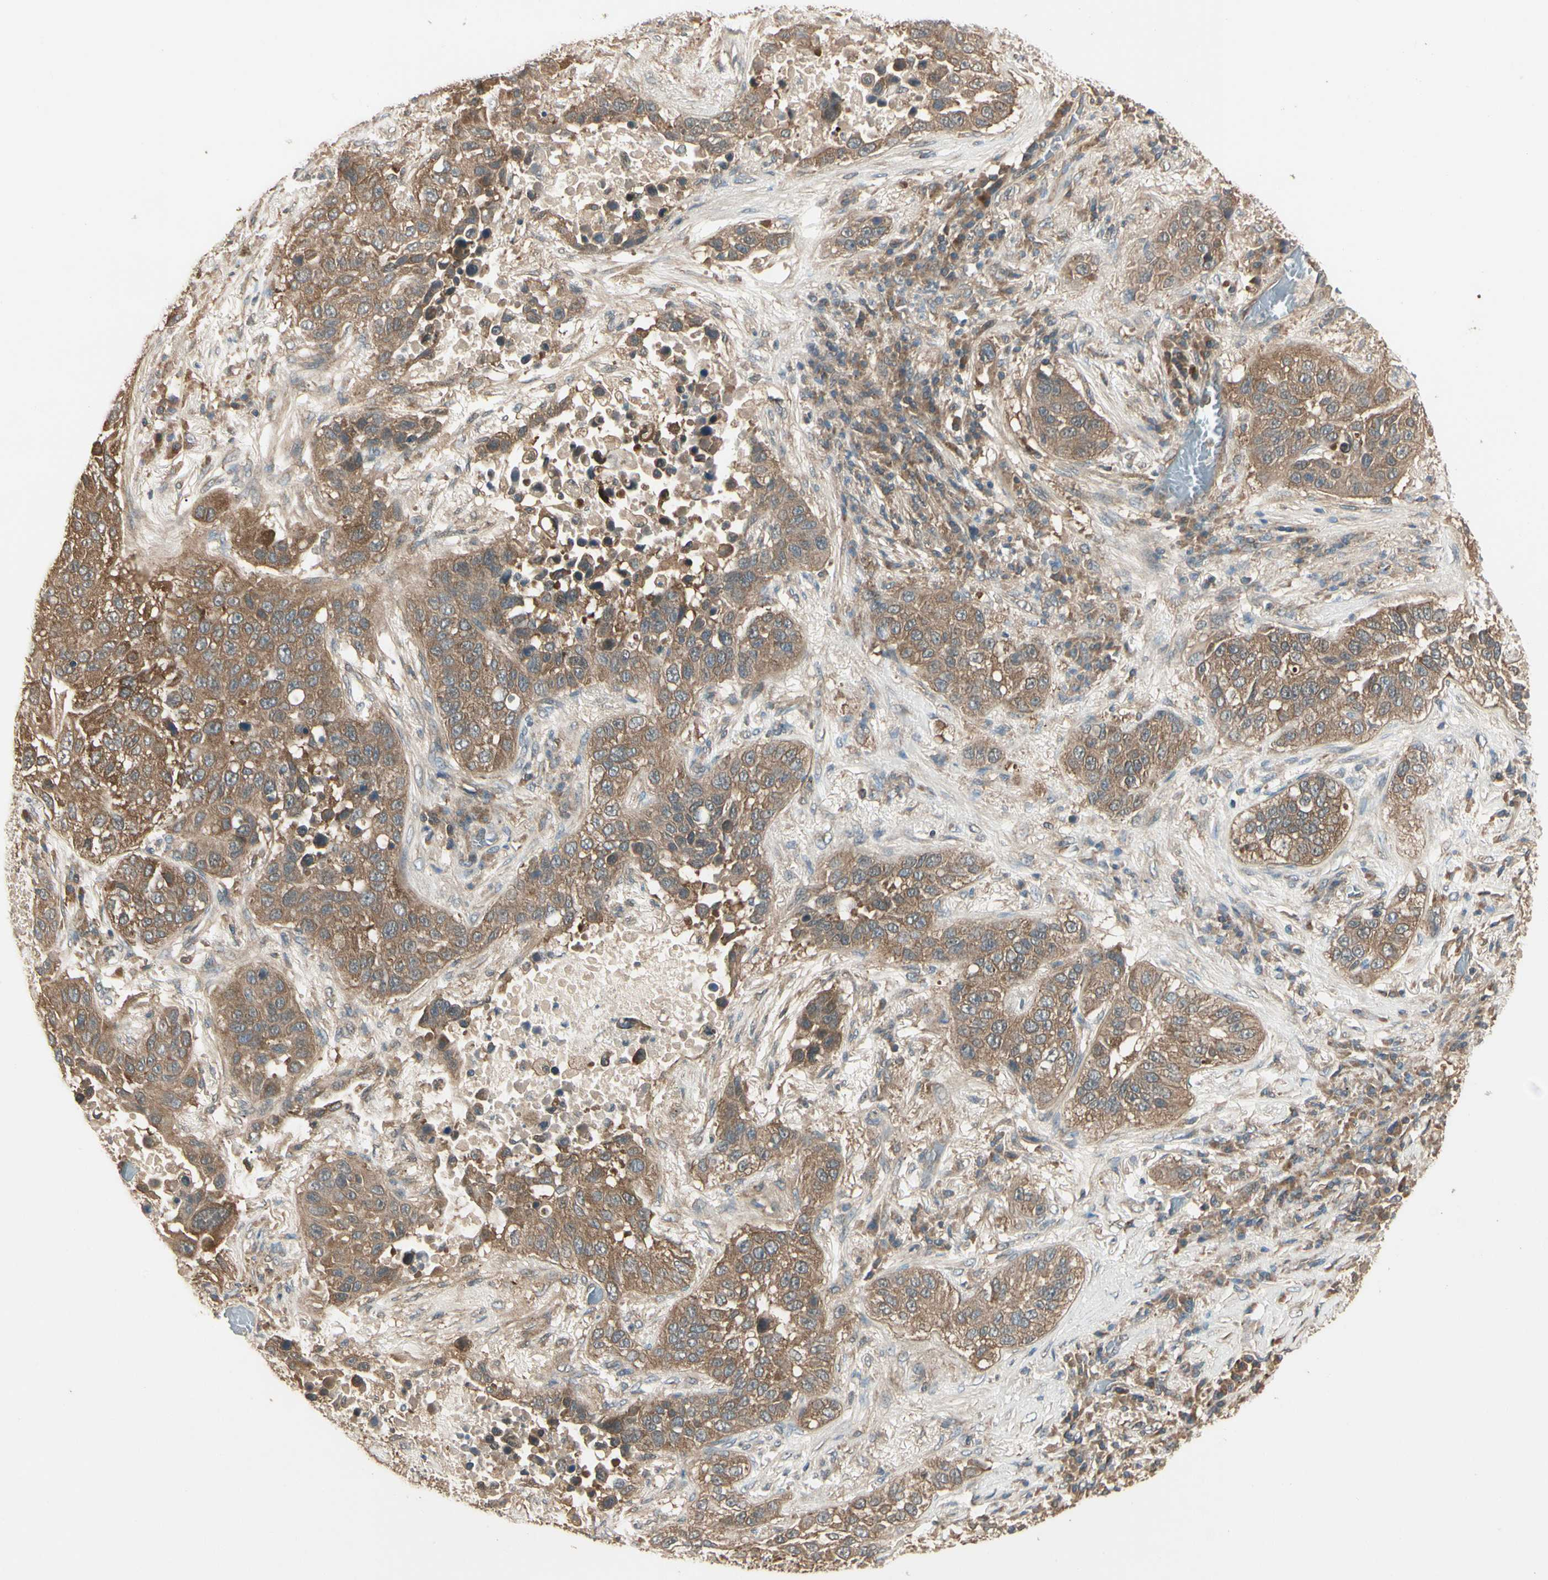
{"staining": {"intensity": "moderate", "quantity": ">75%", "location": "cytoplasmic/membranous"}, "tissue": "lung cancer", "cell_type": "Tumor cells", "image_type": "cancer", "snomed": [{"axis": "morphology", "description": "Squamous cell carcinoma, NOS"}, {"axis": "topography", "description": "Lung"}], "caption": "There is medium levels of moderate cytoplasmic/membranous staining in tumor cells of lung cancer (squamous cell carcinoma), as demonstrated by immunohistochemical staining (brown color).", "gene": "CCT7", "patient": {"sex": "male", "age": 57}}